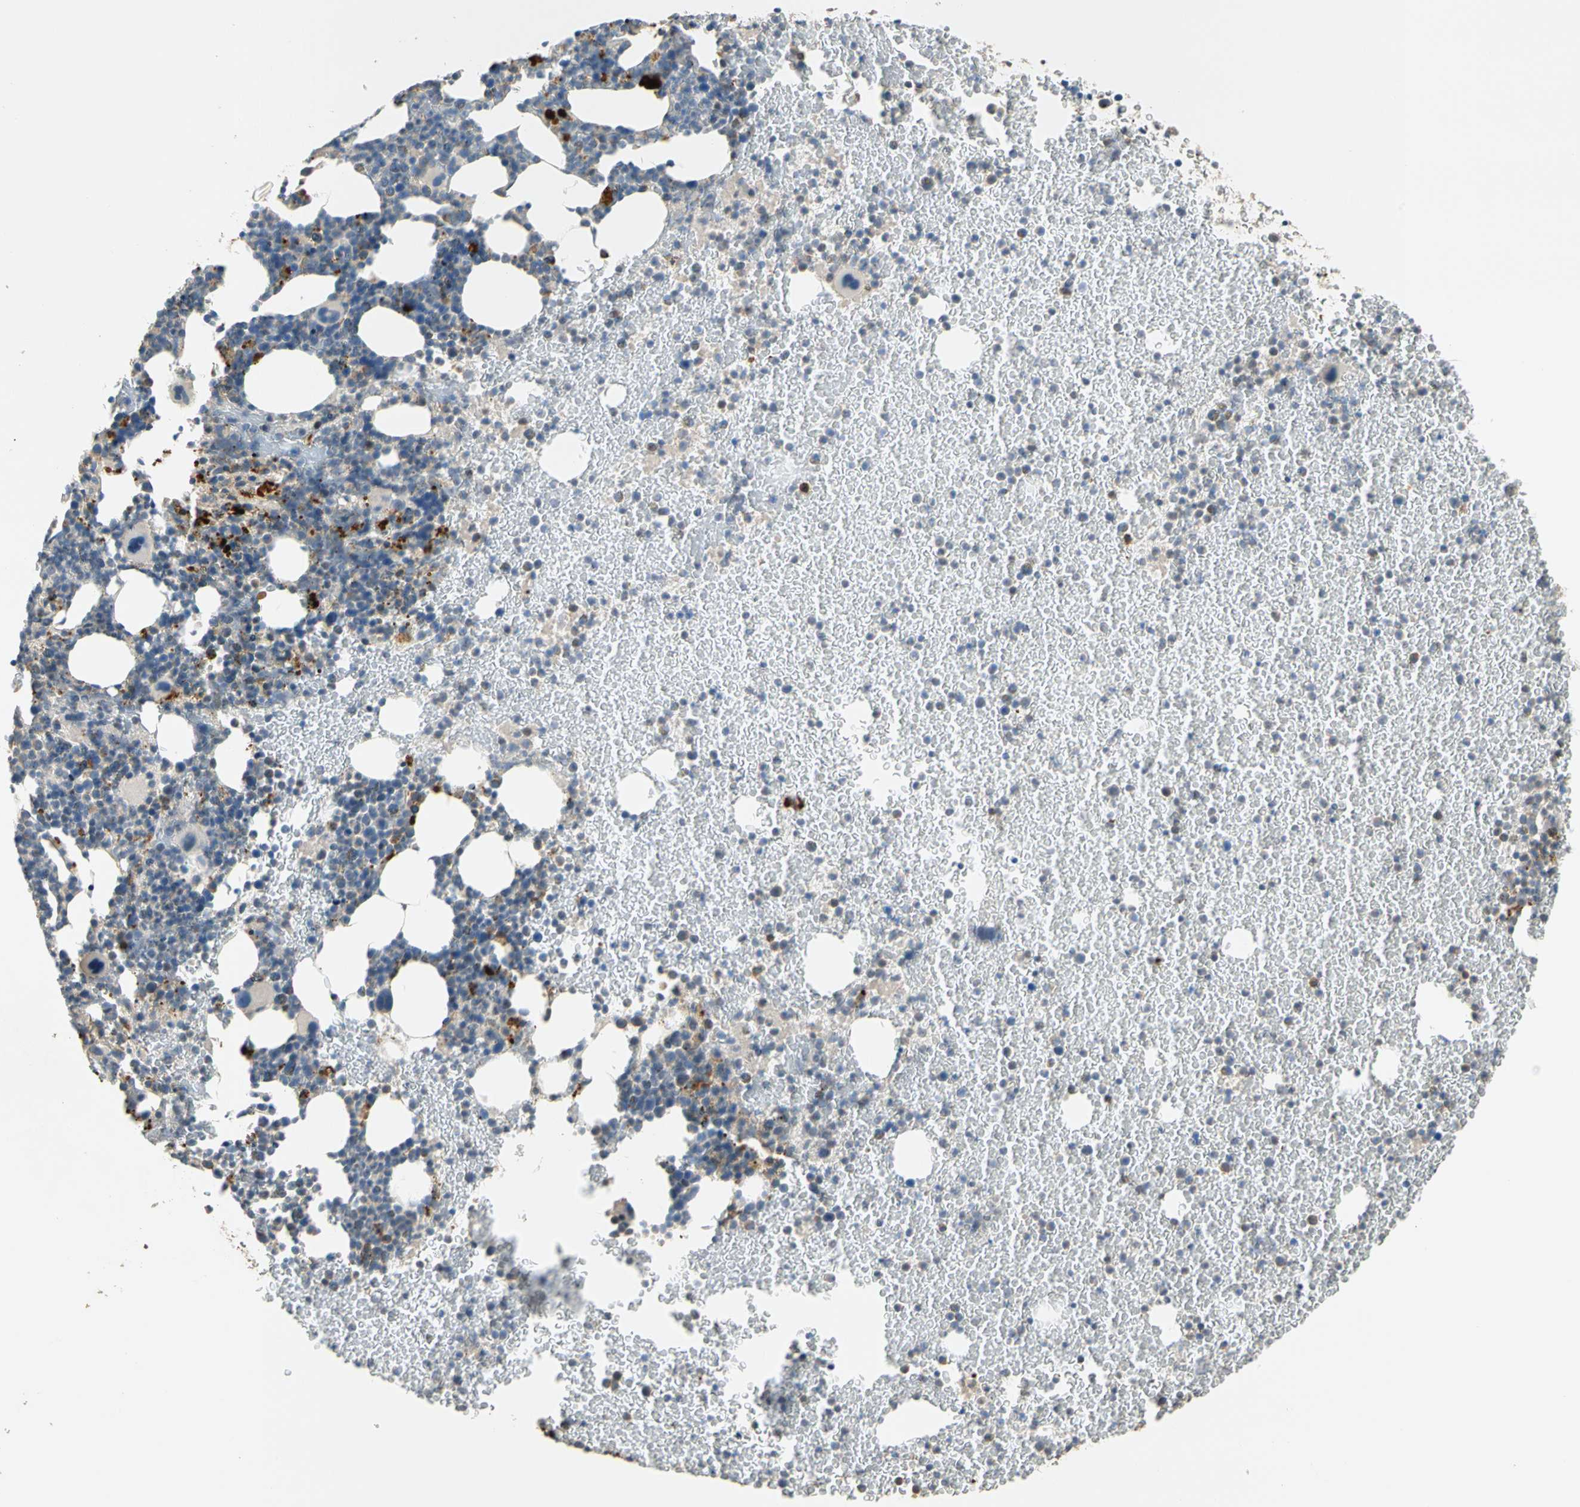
{"staining": {"intensity": "strong", "quantity": "<25%", "location": "cytoplasmic/membranous"}, "tissue": "bone marrow", "cell_type": "Hematopoietic cells", "image_type": "normal", "snomed": [{"axis": "morphology", "description": "Normal tissue, NOS"}, {"axis": "topography", "description": "Bone marrow"}], "caption": "Human bone marrow stained for a protein (brown) displays strong cytoplasmic/membranous positive staining in approximately <25% of hematopoietic cells.", "gene": "GM2A", "patient": {"sex": "female", "age": 52}}